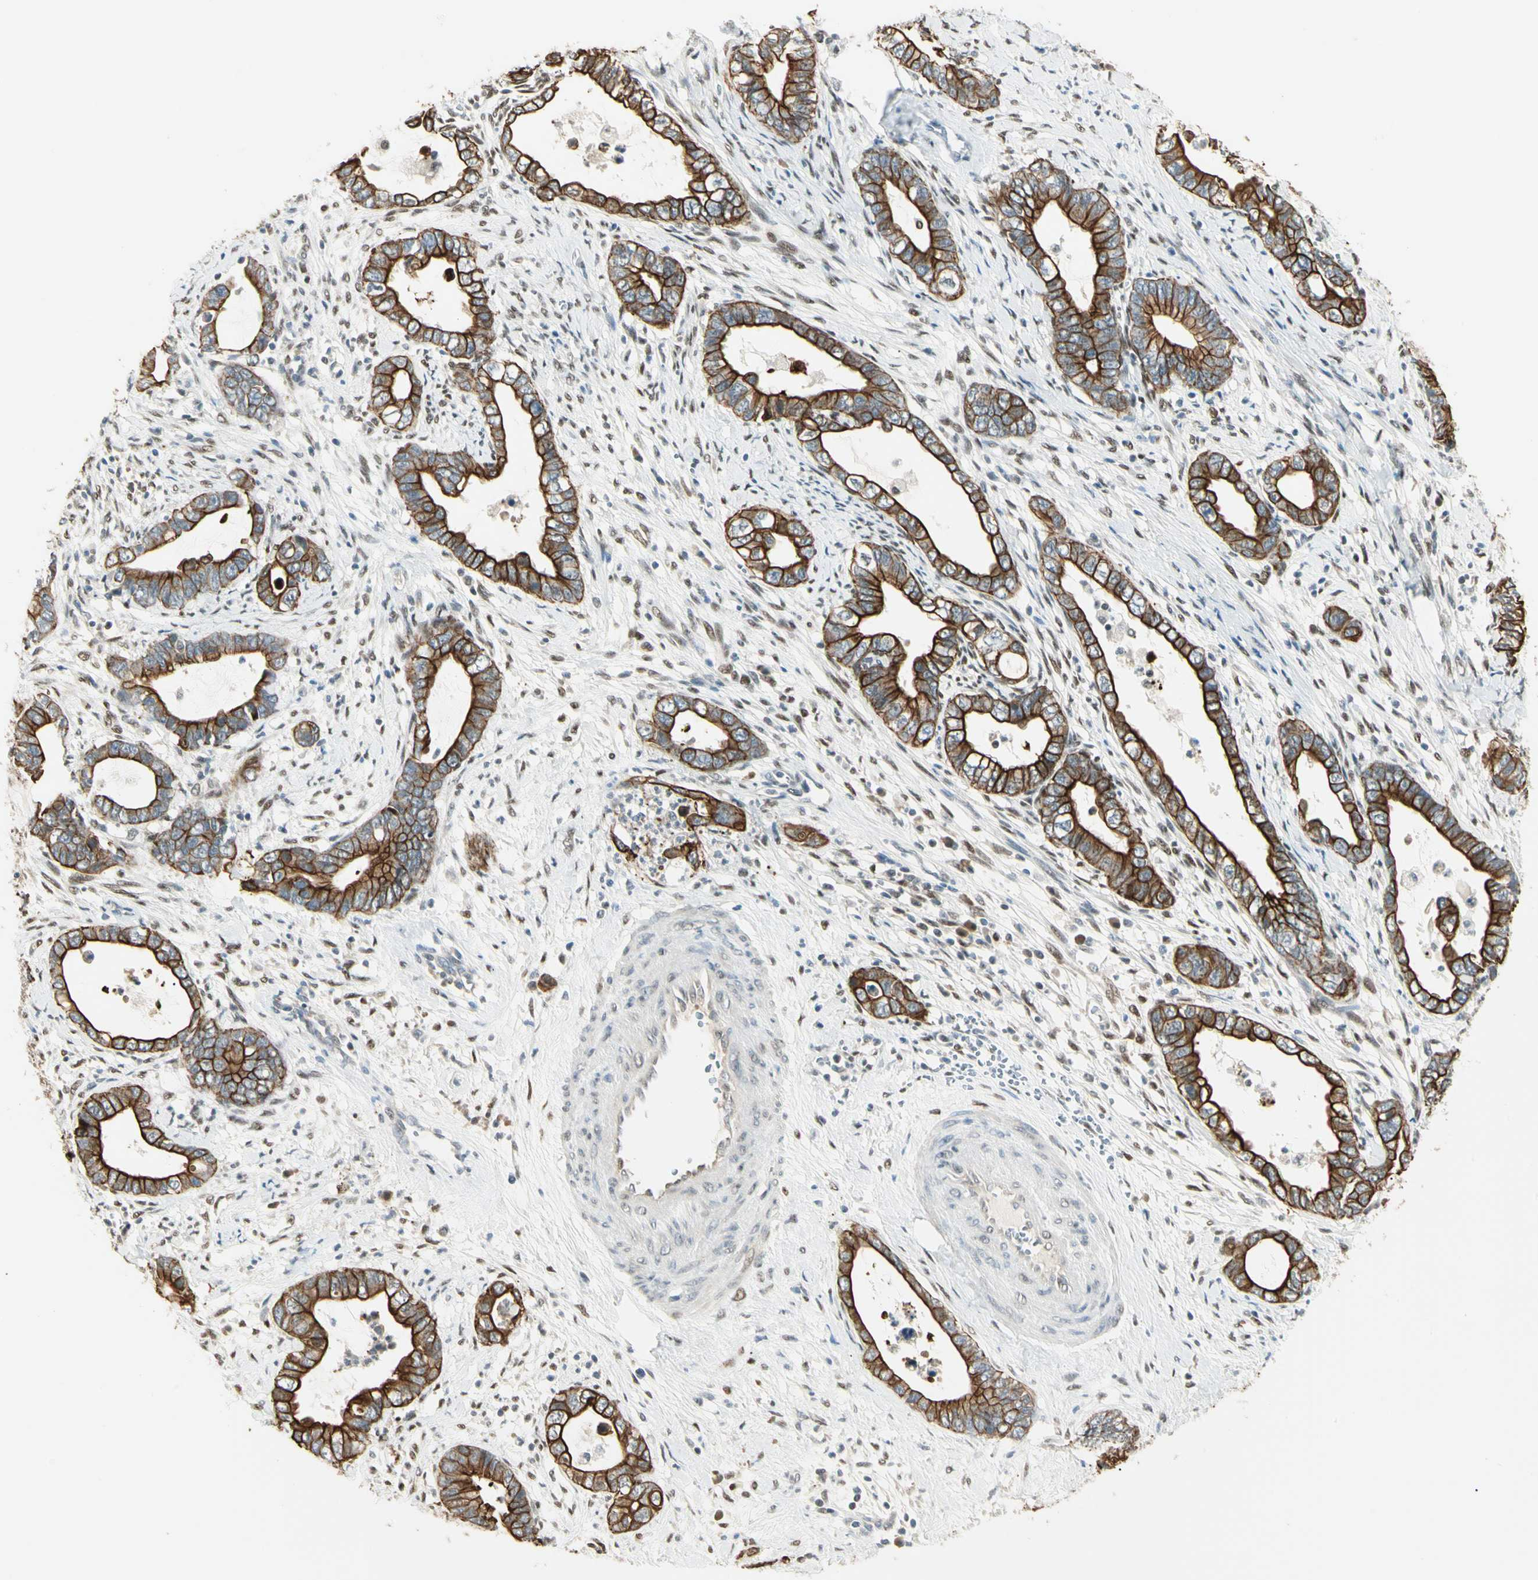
{"staining": {"intensity": "strong", "quantity": ">75%", "location": "cytoplasmic/membranous"}, "tissue": "cervical cancer", "cell_type": "Tumor cells", "image_type": "cancer", "snomed": [{"axis": "morphology", "description": "Adenocarcinoma, NOS"}, {"axis": "topography", "description": "Cervix"}], "caption": "High-magnification brightfield microscopy of adenocarcinoma (cervical) stained with DAB (brown) and counterstained with hematoxylin (blue). tumor cells exhibit strong cytoplasmic/membranous positivity is present in about>75% of cells.", "gene": "ATXN1", "patient": {"sex": "female", "age": 44}}